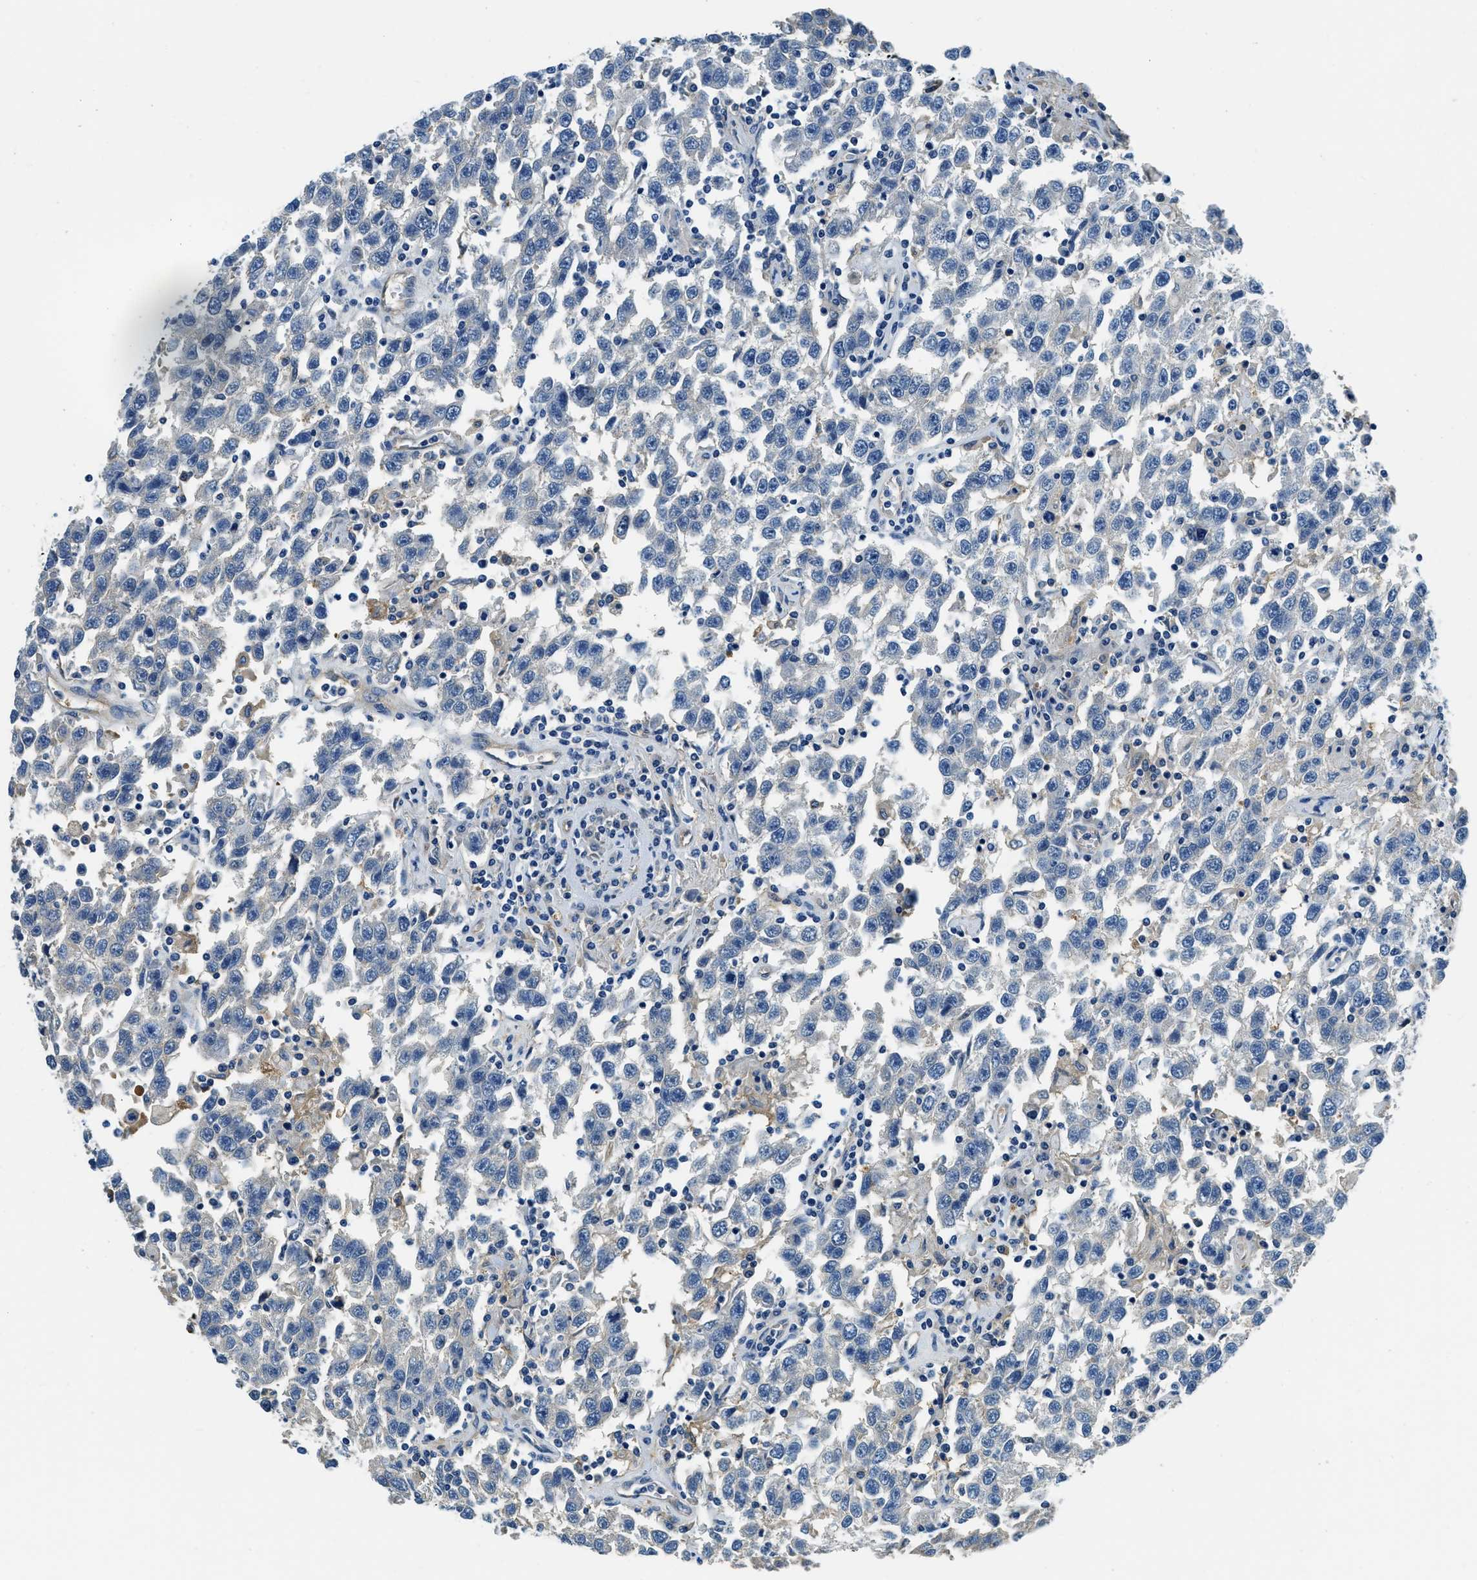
{"staining": {"intensity": "weak", "quantity": "<25%", "location": "cytoplasmic/membranous"}, "tissue": "testis cancer", "cell_type": "Tumor cells", "image_type": "cancer", "snomed": [{"axis": "morphology", "description": "Seminoma, NOS"}, {"axis": "topography", "description": "Testis"}], "caption": "The immunohistochemistry micrograph has no significant expression in tumor cells of testis seminoma tissue.", "gene": "TWF1", "patient": {"sex": "male", "age": 41}}